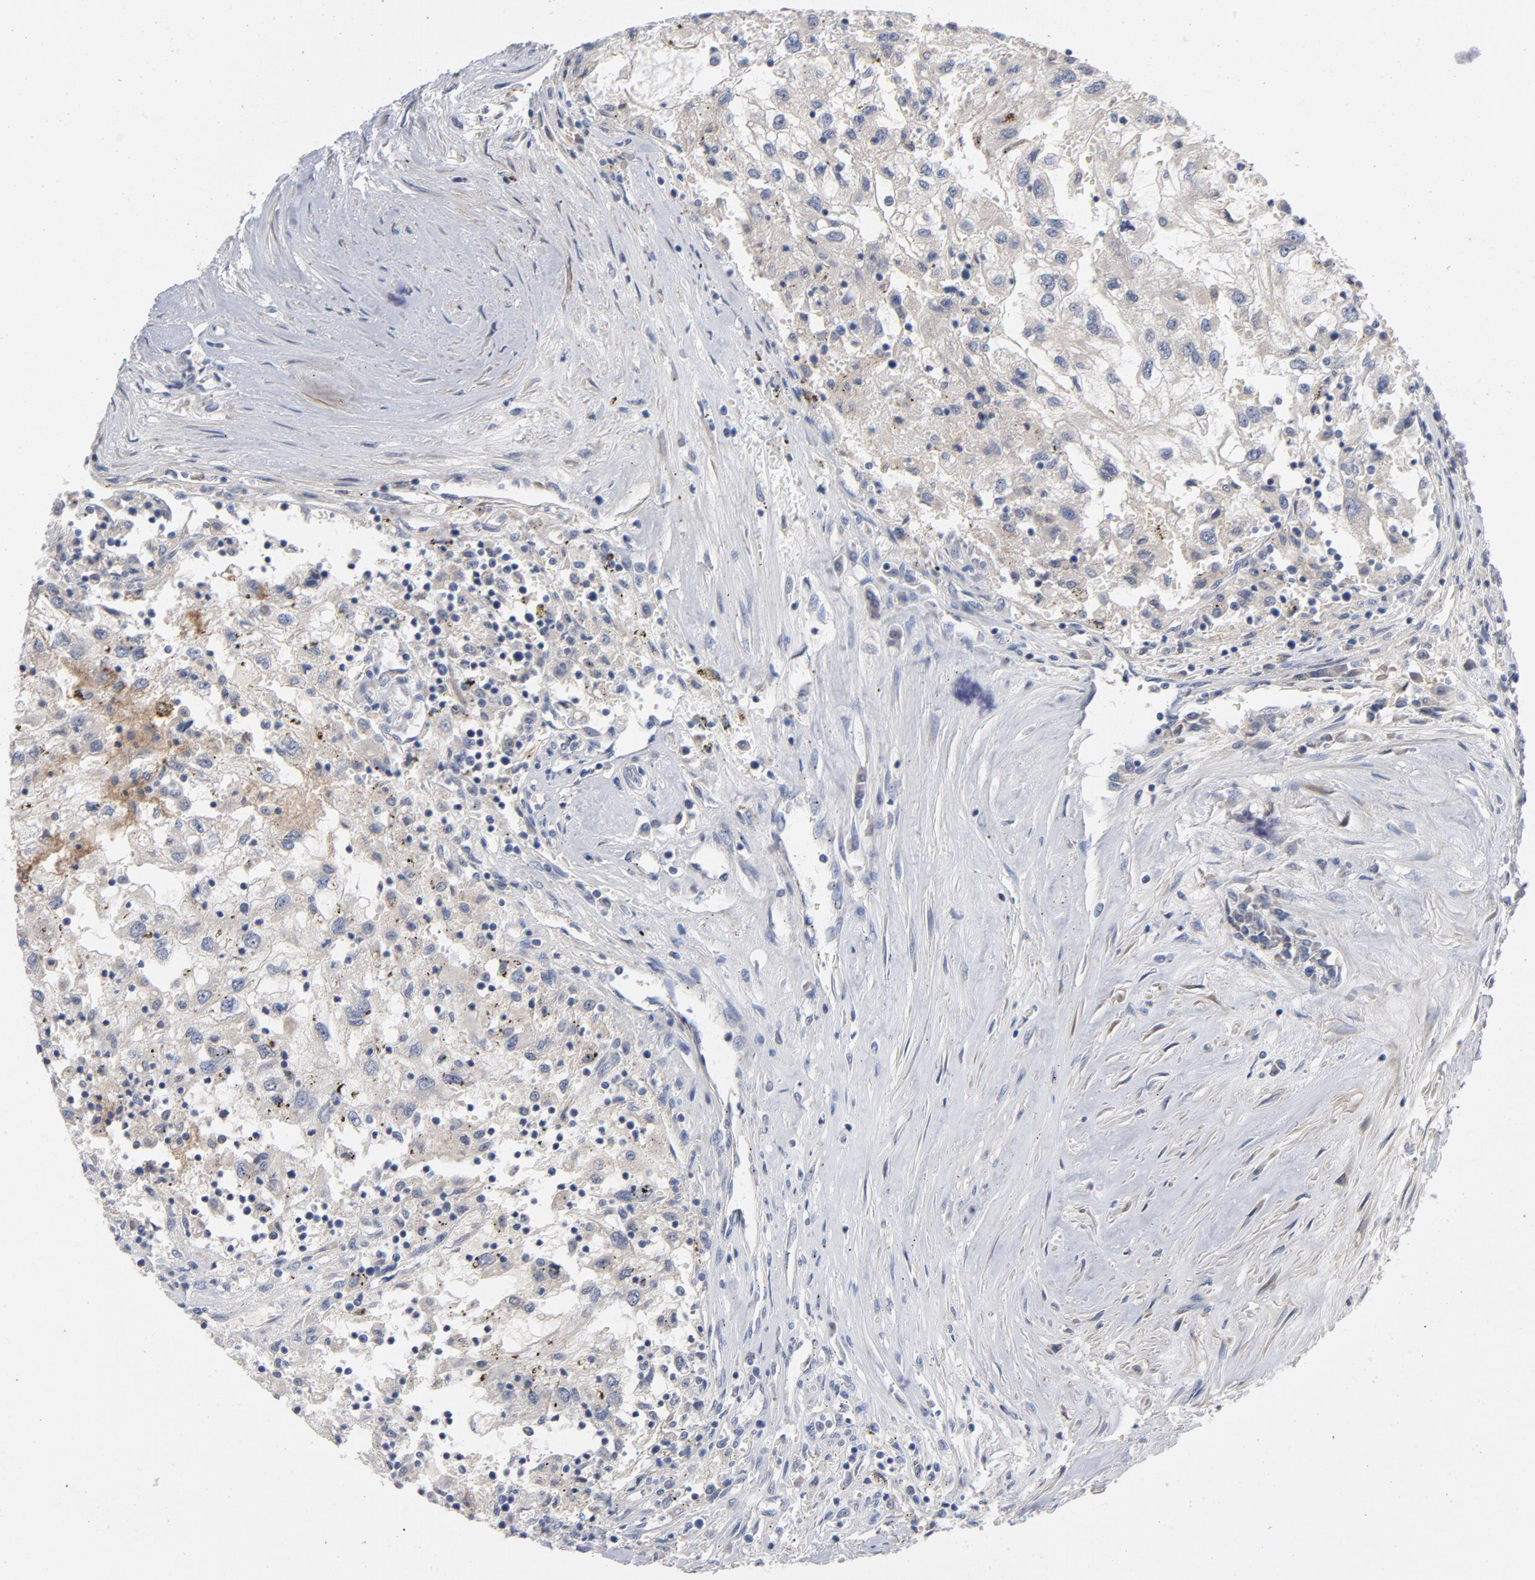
{"staining": {"intensity": "weak", "quantity": "25%-75%", "location": "cytoplasmic/membranous"}, "tissue": "renal cancer", "cell_type": "Tumor cells", "image_type": "cancer", "snomed": [{"axis": "morphology", "description": "Normal tissue, NOS"}, {"axis": "morphology", "description": "Adenocarcinoma, NOS"}, {"axis": "topography", "description": "Kidney"}], "caption": "A photomicrograph of renal cancer (adenocarcinoma) stained for a protein shows weak cytoplasmic/membranous brown staining in tumor cells.", "gene": "CCDC134", "patient": {"sex": "male", "age": 71}}